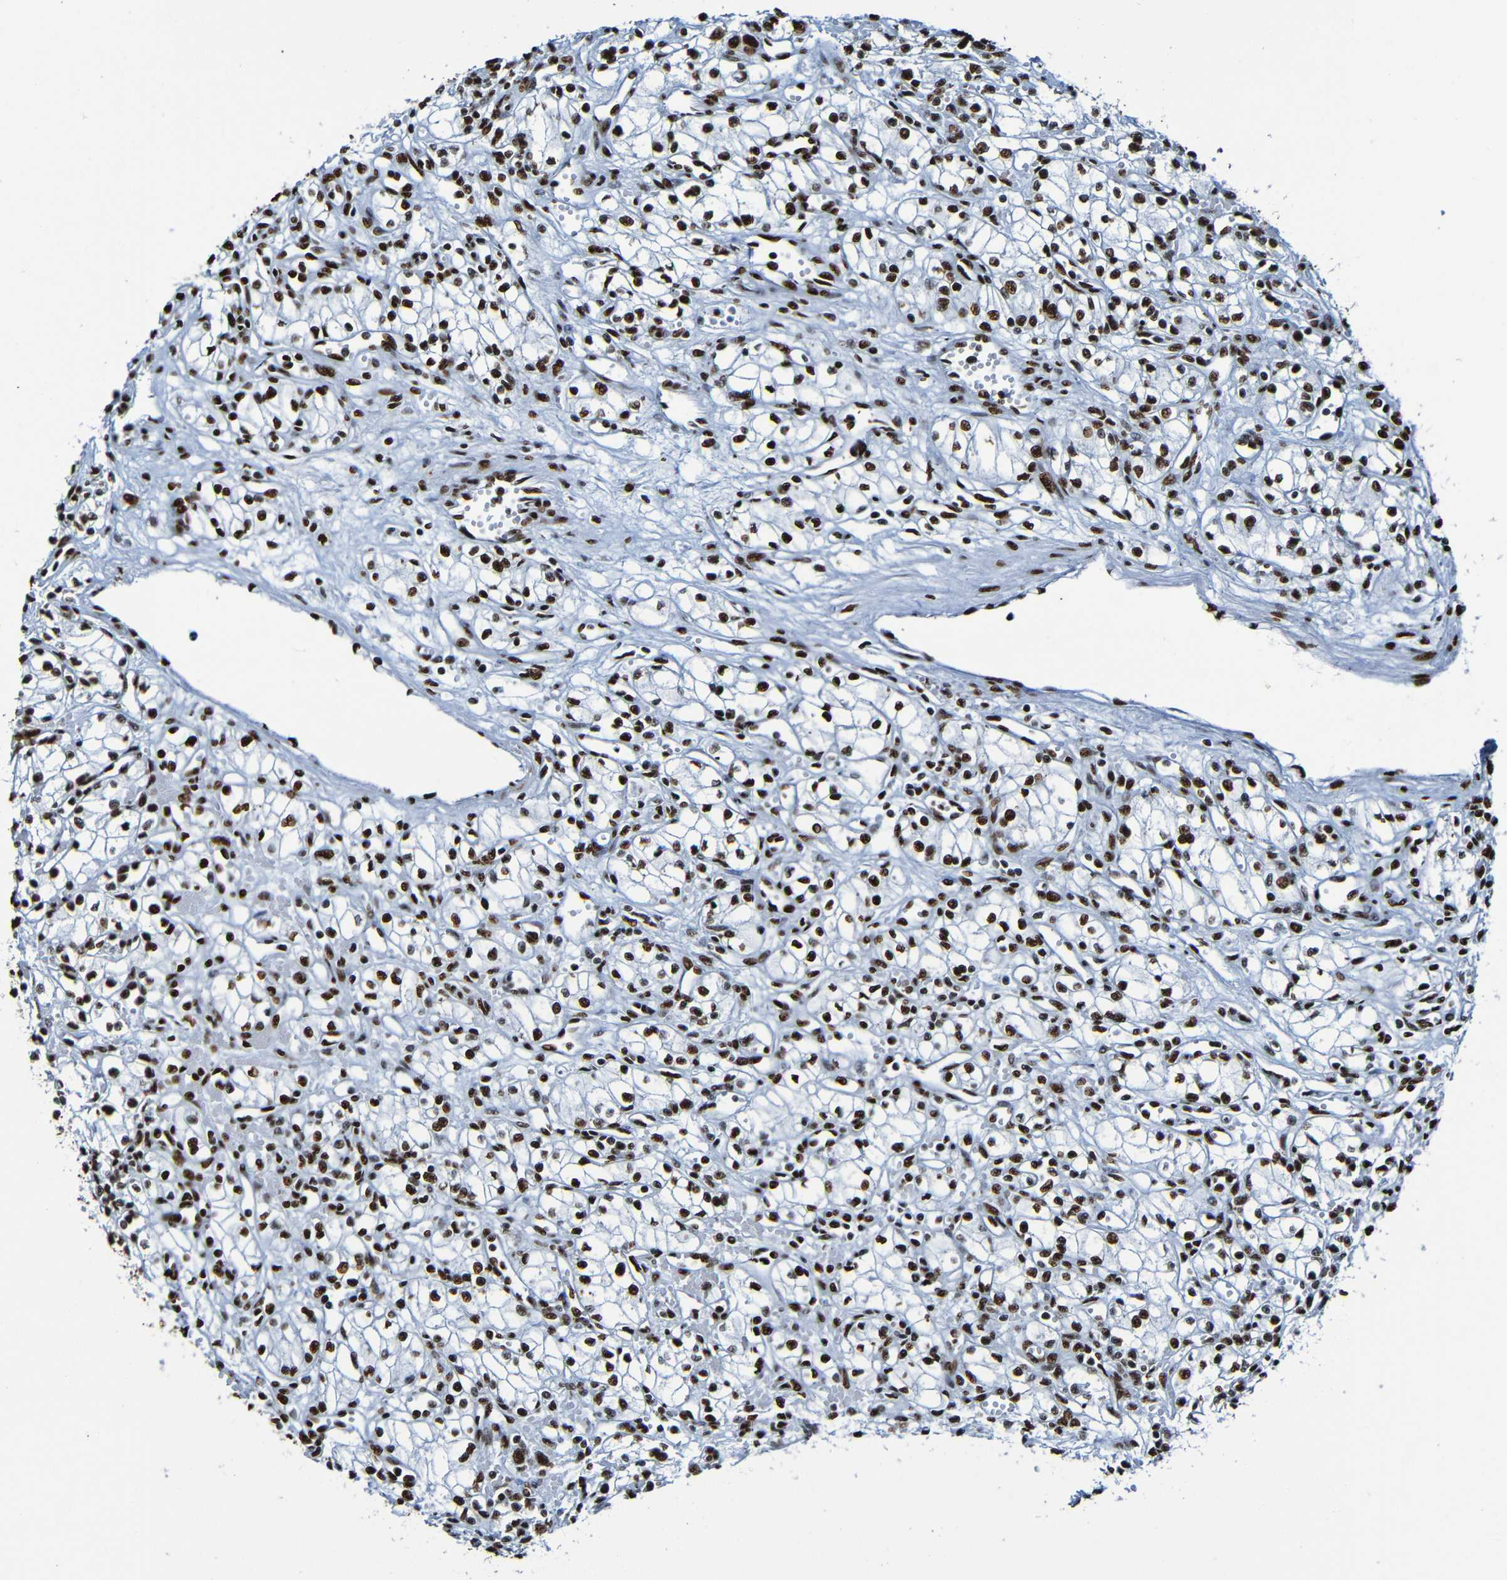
{"staining": {"intensity": "strong", "quantity": ">75%", "location": "nuclear"}, "tissue": "renal cancer", "cell_type": "Tumor cells", "image_type": "cancer", "snomed": [{"axis": "morphology", "description": "Normal tissue, NOS"}, {"axis": "morphology", "description": "Adenocarcinoma, NOS"}, {"axis": "topography", "description": "Kidney"}], "caption": "A high amount of strong nuclear staining is present in about >75% of tumor cells in renal cancer (adenocarcinoma) tissue.", "gene": "SRSF3", "patient": {"sex": "male", "age": 59}}